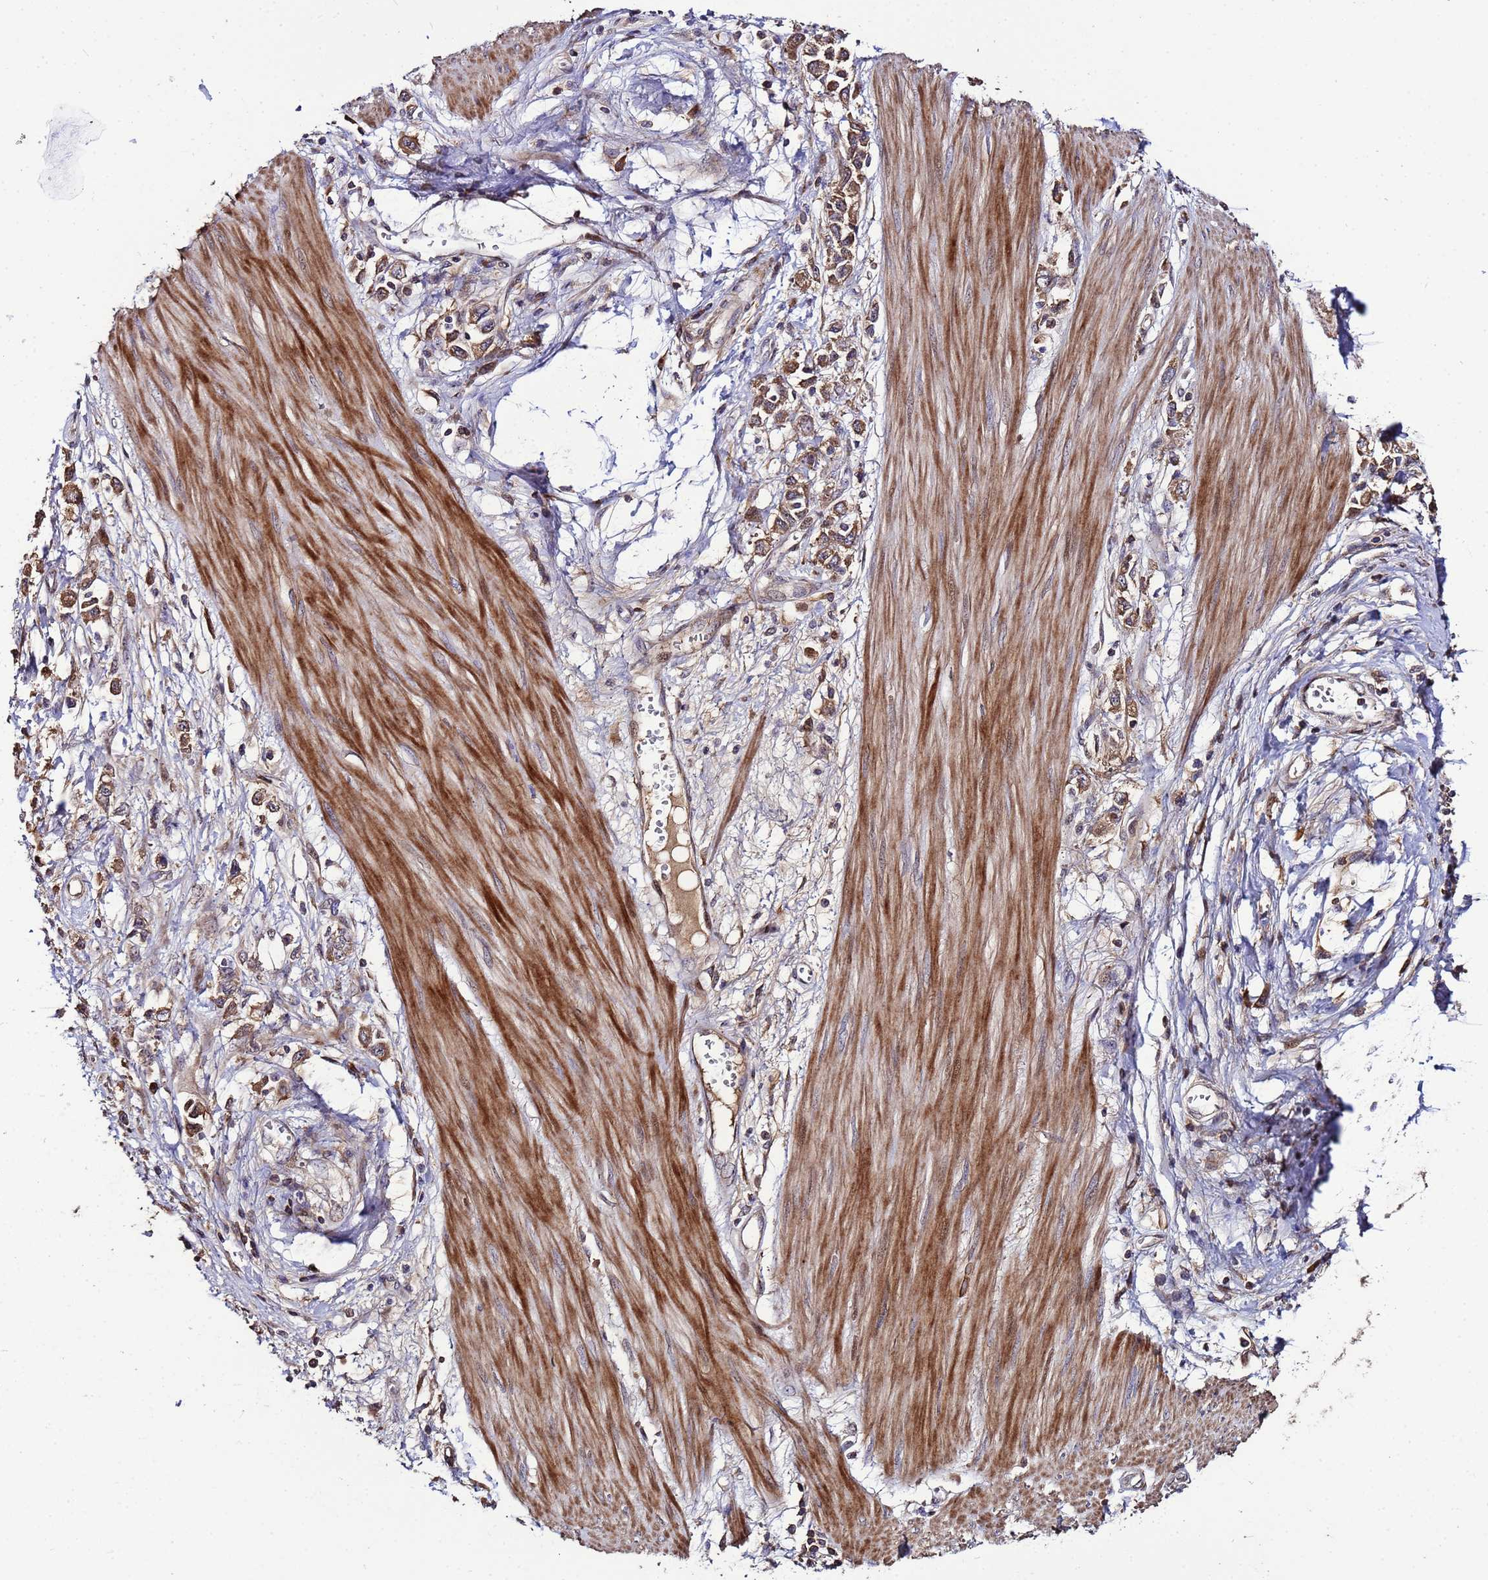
{"staining": {"intensity": "moderate", "quantity": ">75%", "location": "cytoplasmic/membranous"}, "tissue": "stomach cancer", "cell_type": "Tumor cells", "image_type": "cancer", "snomed": [{"axis": "morphology", "description": "Adenocarcinoma, NOS"}, {"axis": "topography", "description": "Stomach"}], "caption": "Immunohistochemistry histopathology image of neoplastic tissue: human adenocarcinoma (stomach) stained using immunohistochemistry (IHC) shows medium levels of moderate protein expression localized specifically in the cytoplasmic/membranous of tumor cells, appearing as a cytoplasmic/membranous brown color.", "gene": "WNK4", "patient": {"sex": "female", "age": 76}}